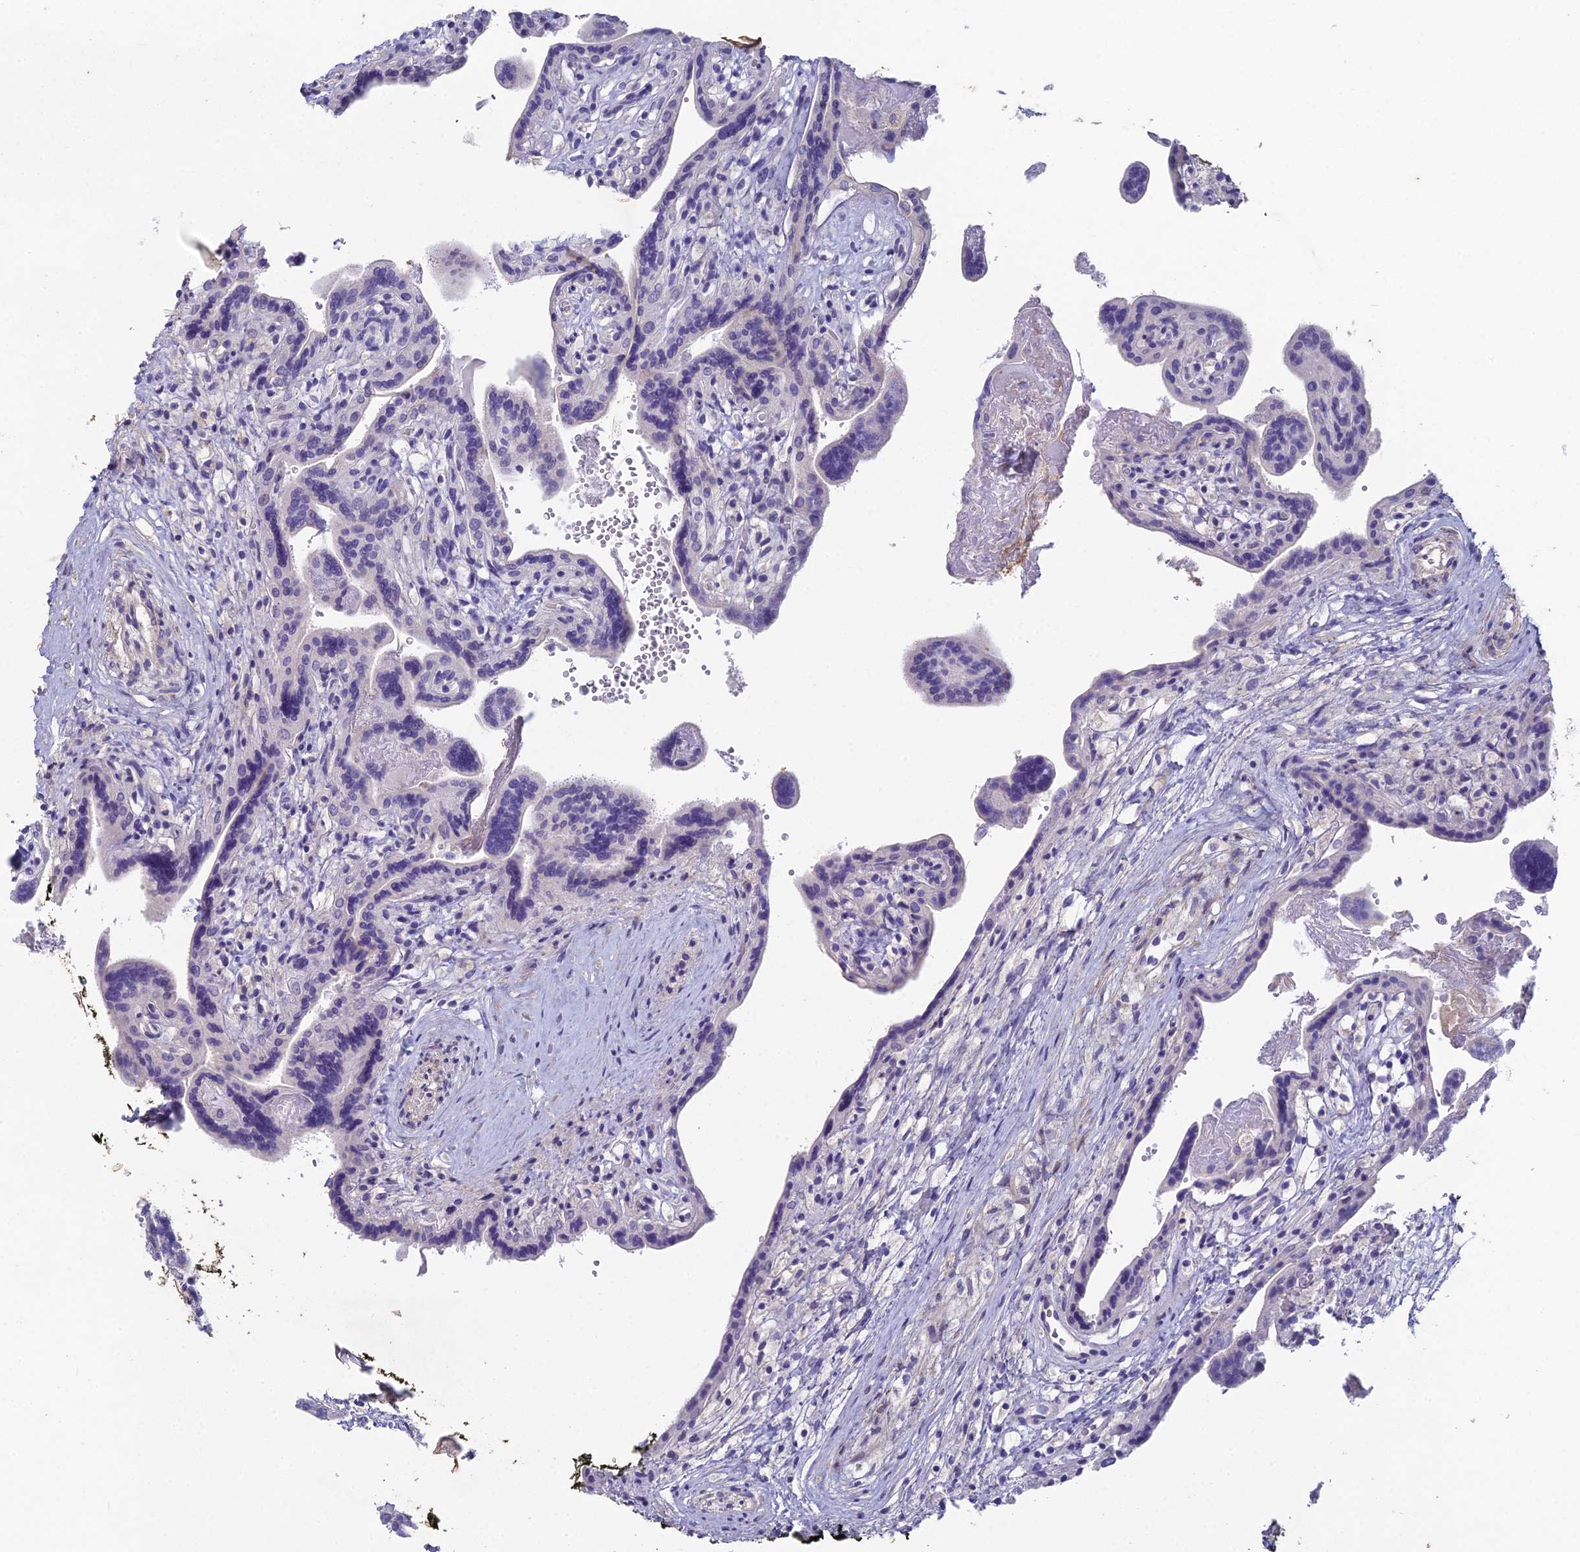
{"staining": {"intensity": "negative", "quantity": "none", "location": "none"}, "tissue": "placenta", "cell_type": "Trophoblastic cells", "image_type": "normal", "snomed": [{"axis": "morphology", "description": "Normal tissue, NOS"}, {"axis": "topography", "description": "Placenta"}], "caption": "The IHC micrograph has no significant positivity in trophoblastic cells of placenta.", "gene": "NCAM1", "patient": {"sex": "female", "age": 37}}